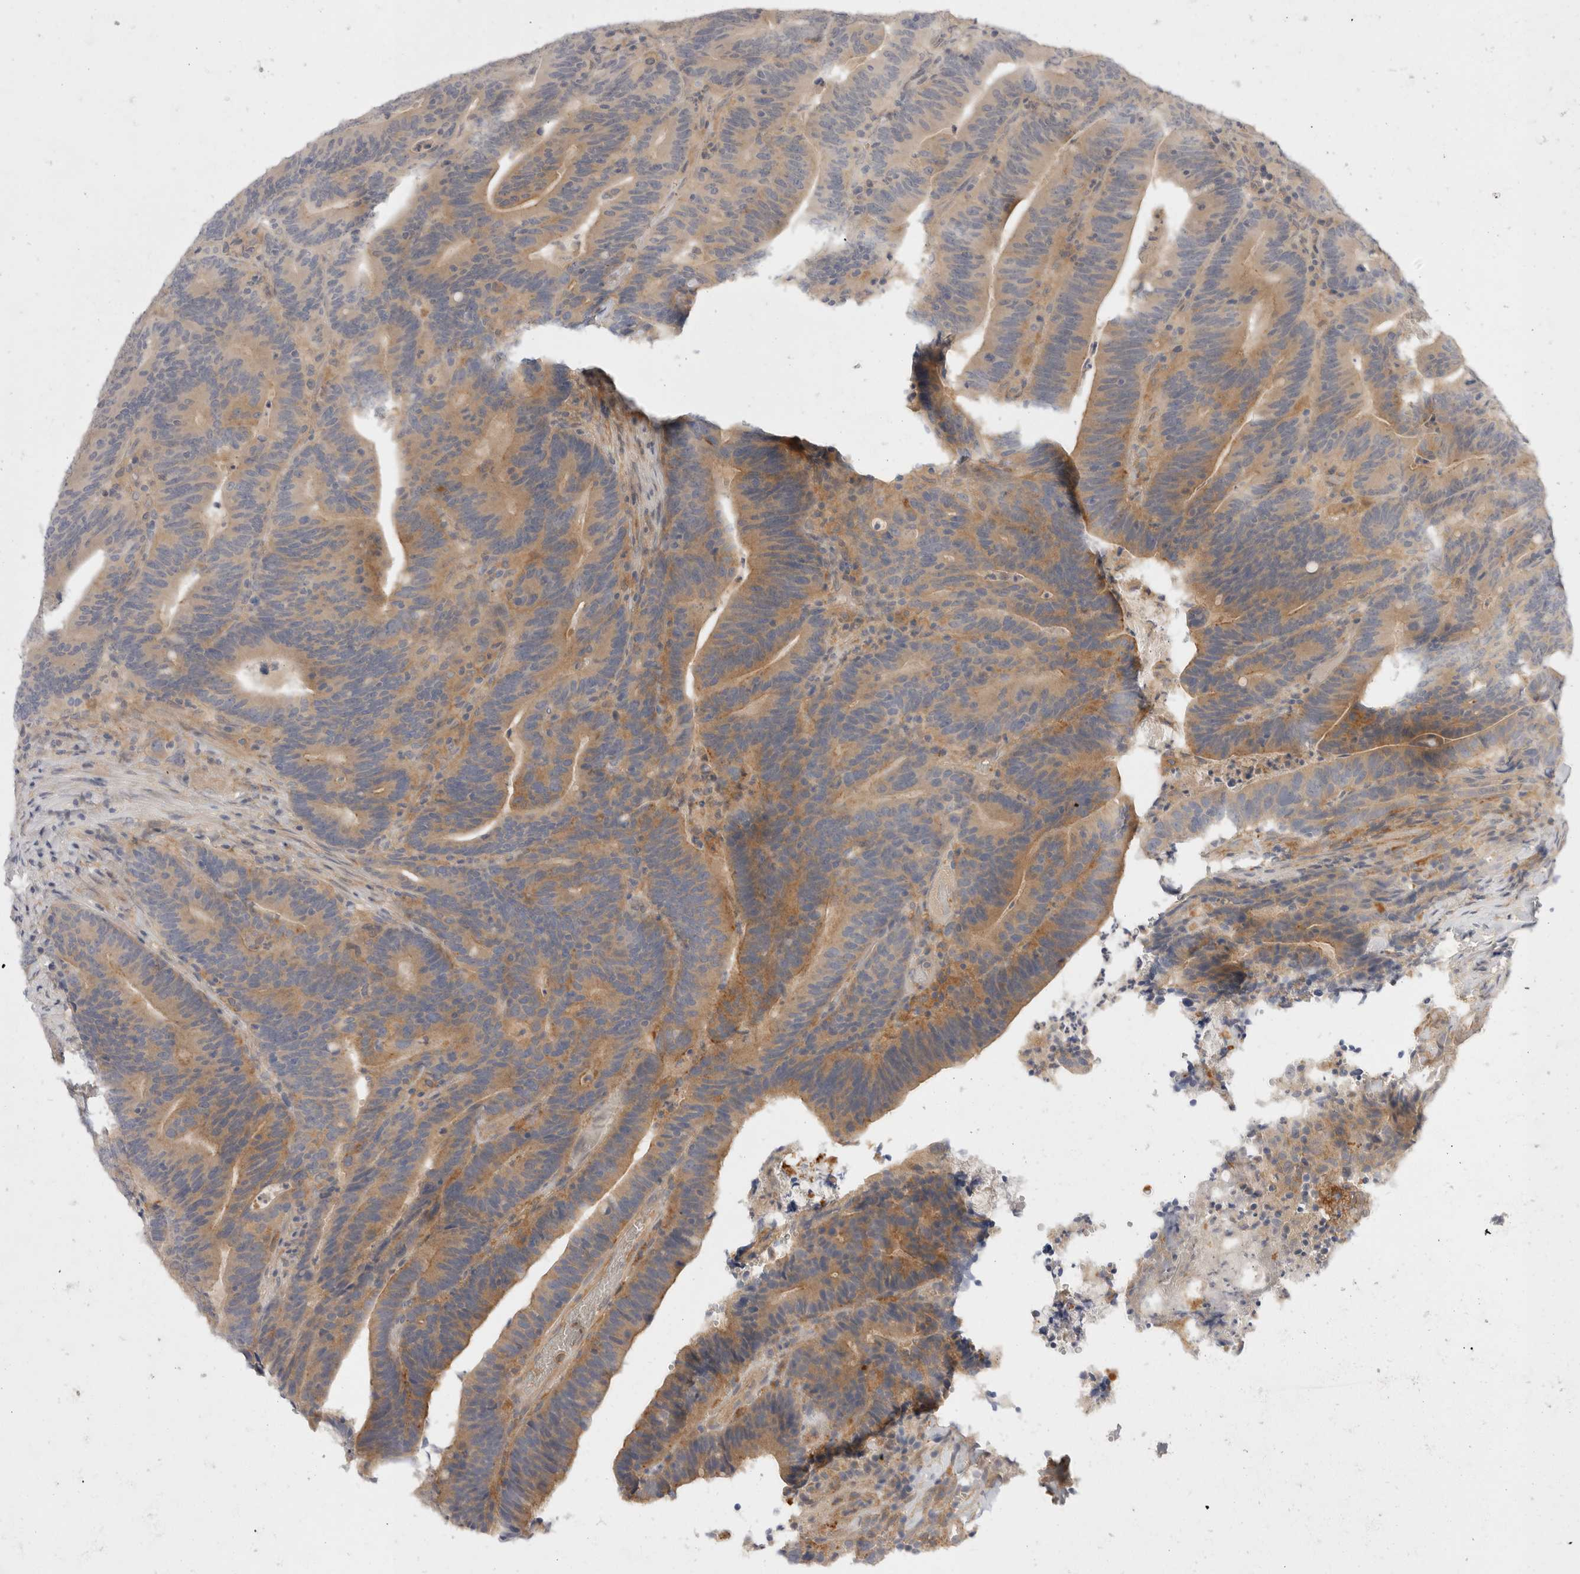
{"staining": {"intensity": "moderate", "quantity": ">75%", "location": "cytoplasmic/membranous"}, "tissue": "colorectal cancer", "cell_type": "Tumor cells", "image_type": "cancer", "snomed": [{"axis": "morphology", "description": "Adenocarcinoma, NOS"}, {"axis": "topography", "description": "Colon"}], "caption": "Immunohistochemistry image of neoplastic tissue: human colorectal cancer (adenocarcinoma) stained using immunohistochemistry (IHC) reveals medium levels of moderate protein expression localized specifically in the cytoplasmic/membranous of tumor cells, appearing as a cytoplasmic/membranous brown color.", "gene": "TOM1L2", "patient": {"sex": "female", "age": 66}}